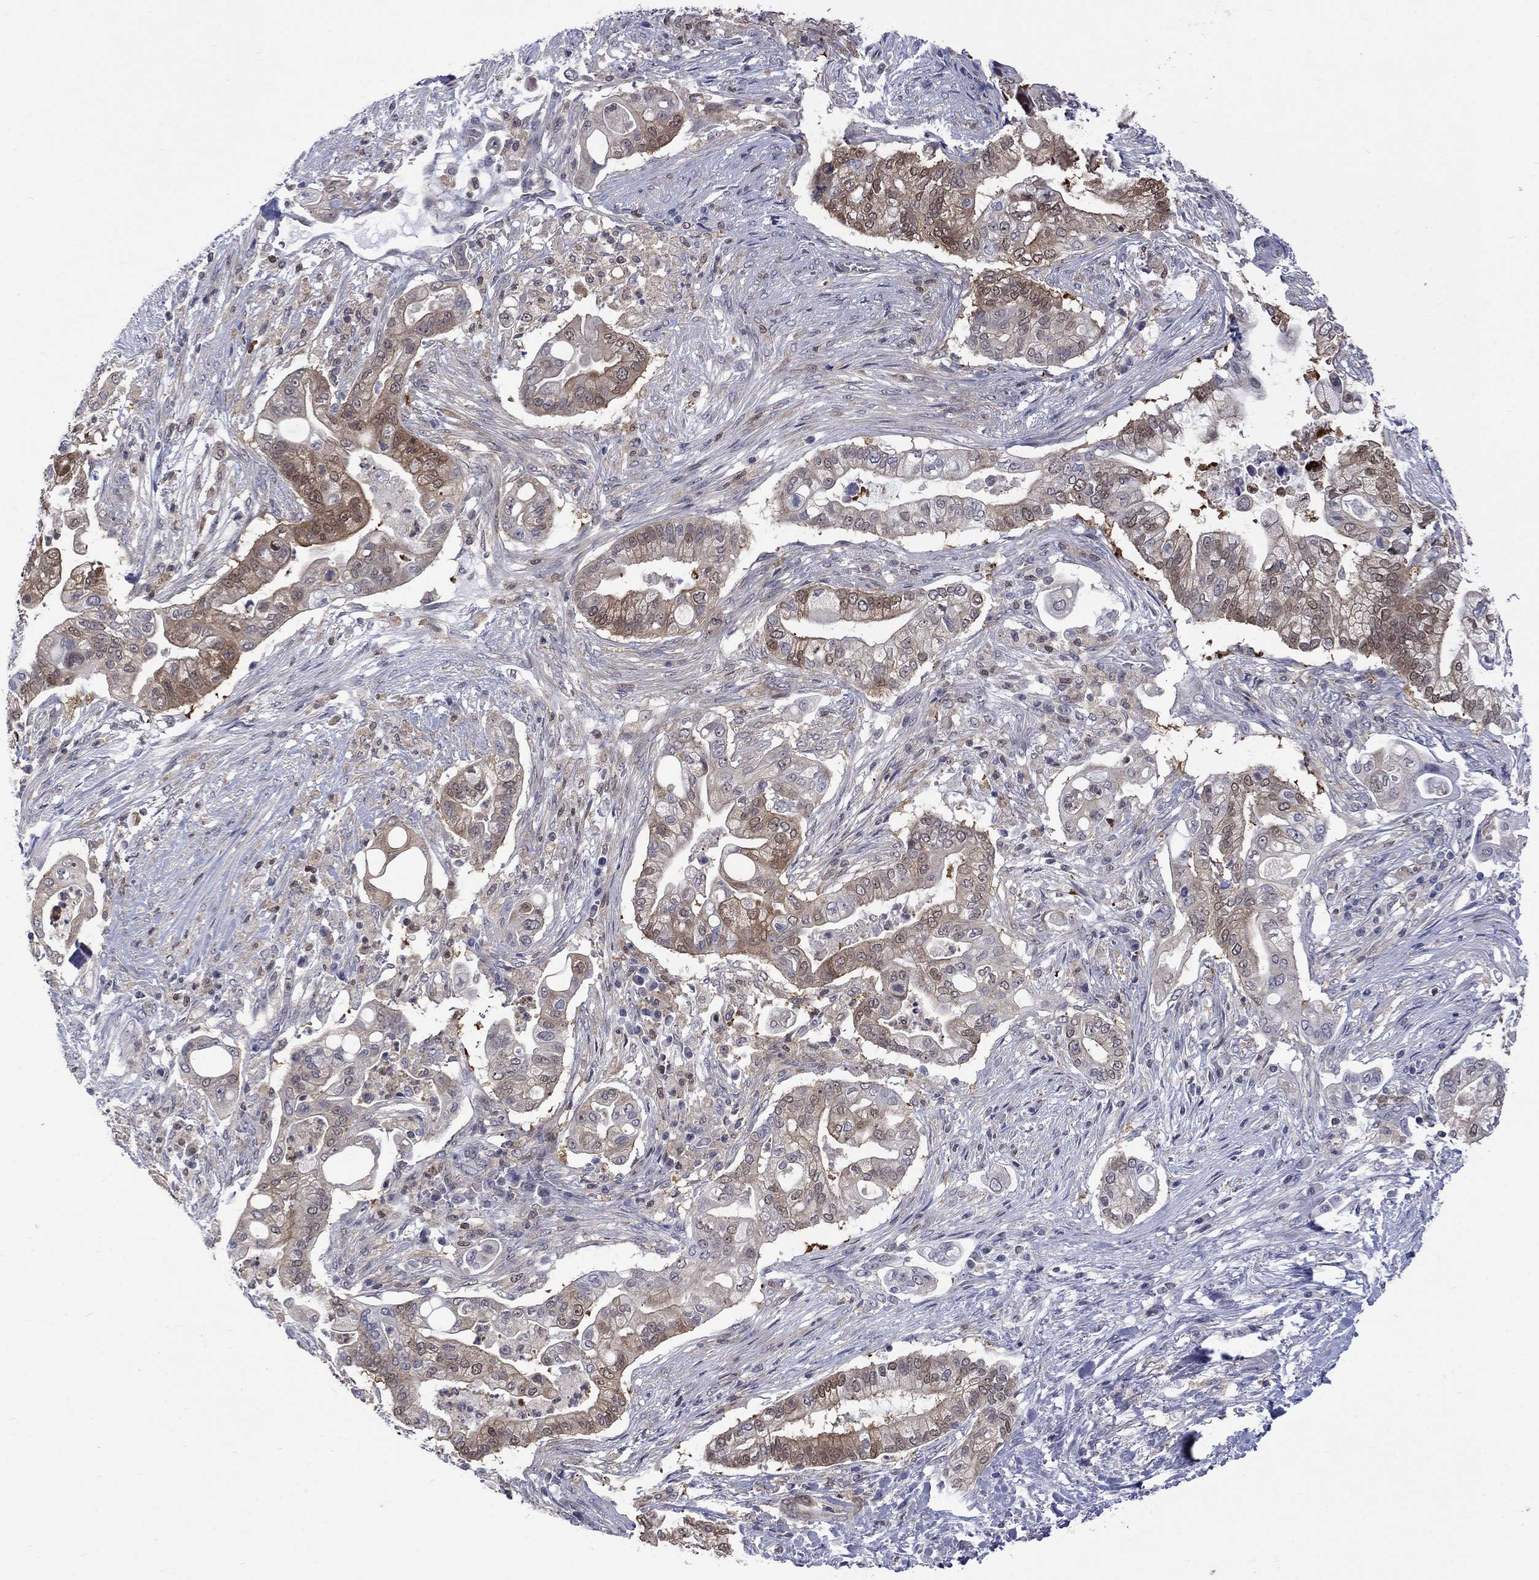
{"staining": {"intensity": "moderate", "quantity": "25%-75%", "location": "cytoplasmic/membranous"}, "tissue": "pancreatic cancer", "cell_type": "Tumor cells", "image_type": "cancer", "snomed": [{"axis": "morphology", "description": "Adenocarcinoma, NOS"}, {"axis": "topography", "description": "Pancreas"}], "caption": "High-magnification brightfield microscopy of adenocarcinoma (pancreatic) stained with DAB (3,3'-diaminobenzidine) (brown) and counterstained with hematoxylin (blue). tumor cells exhibit moderate cytoplasmic/membranous staining is identified in about25%-75% of cells. (Stains: DAB (3,3'-diaminobenzidine) in brown, nuclei in blue, Microscopy: brightfield microscopy at high magnification).", "gene": "HKDC1", "patient": {"sex": "female", "age": 69}}